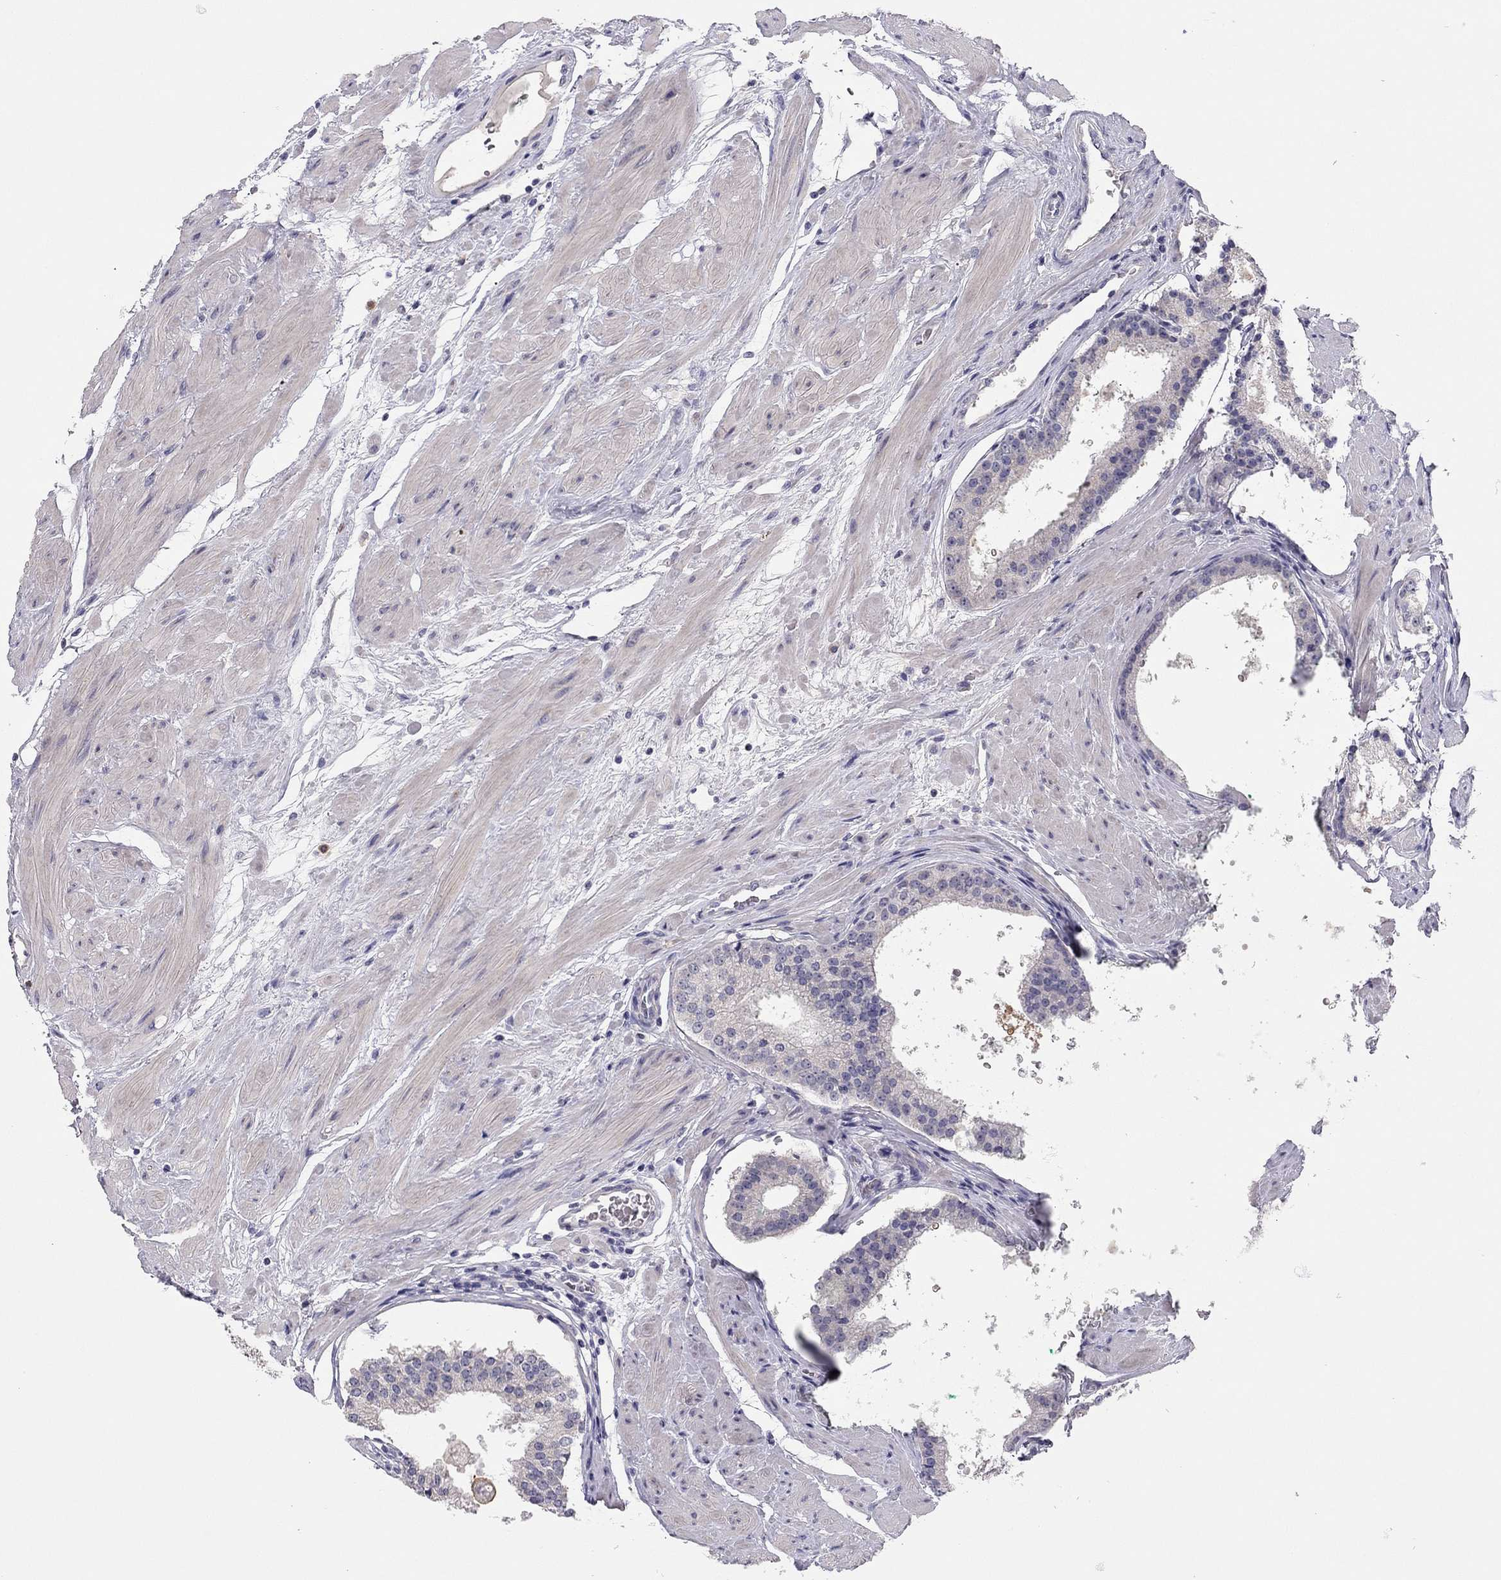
{"staining": {"intensity": "negative", "quantity": "none", "location": "none"}, "tissue": "prostate cancer", "cell_type": "Tumor cells", "image_type": "cancer", "snomed": [{"axis": "morphology", "description": "Adenocarcinoma, Low grade"}, {"axis": "topography", "description": "Prostate"}], "caption": "Immunohistochemistry (IHC) of prostate cancer exhibits no expression in tumor cells.", "gene": "SCARB1", "patient": {"sex": "male", "age": 60}}